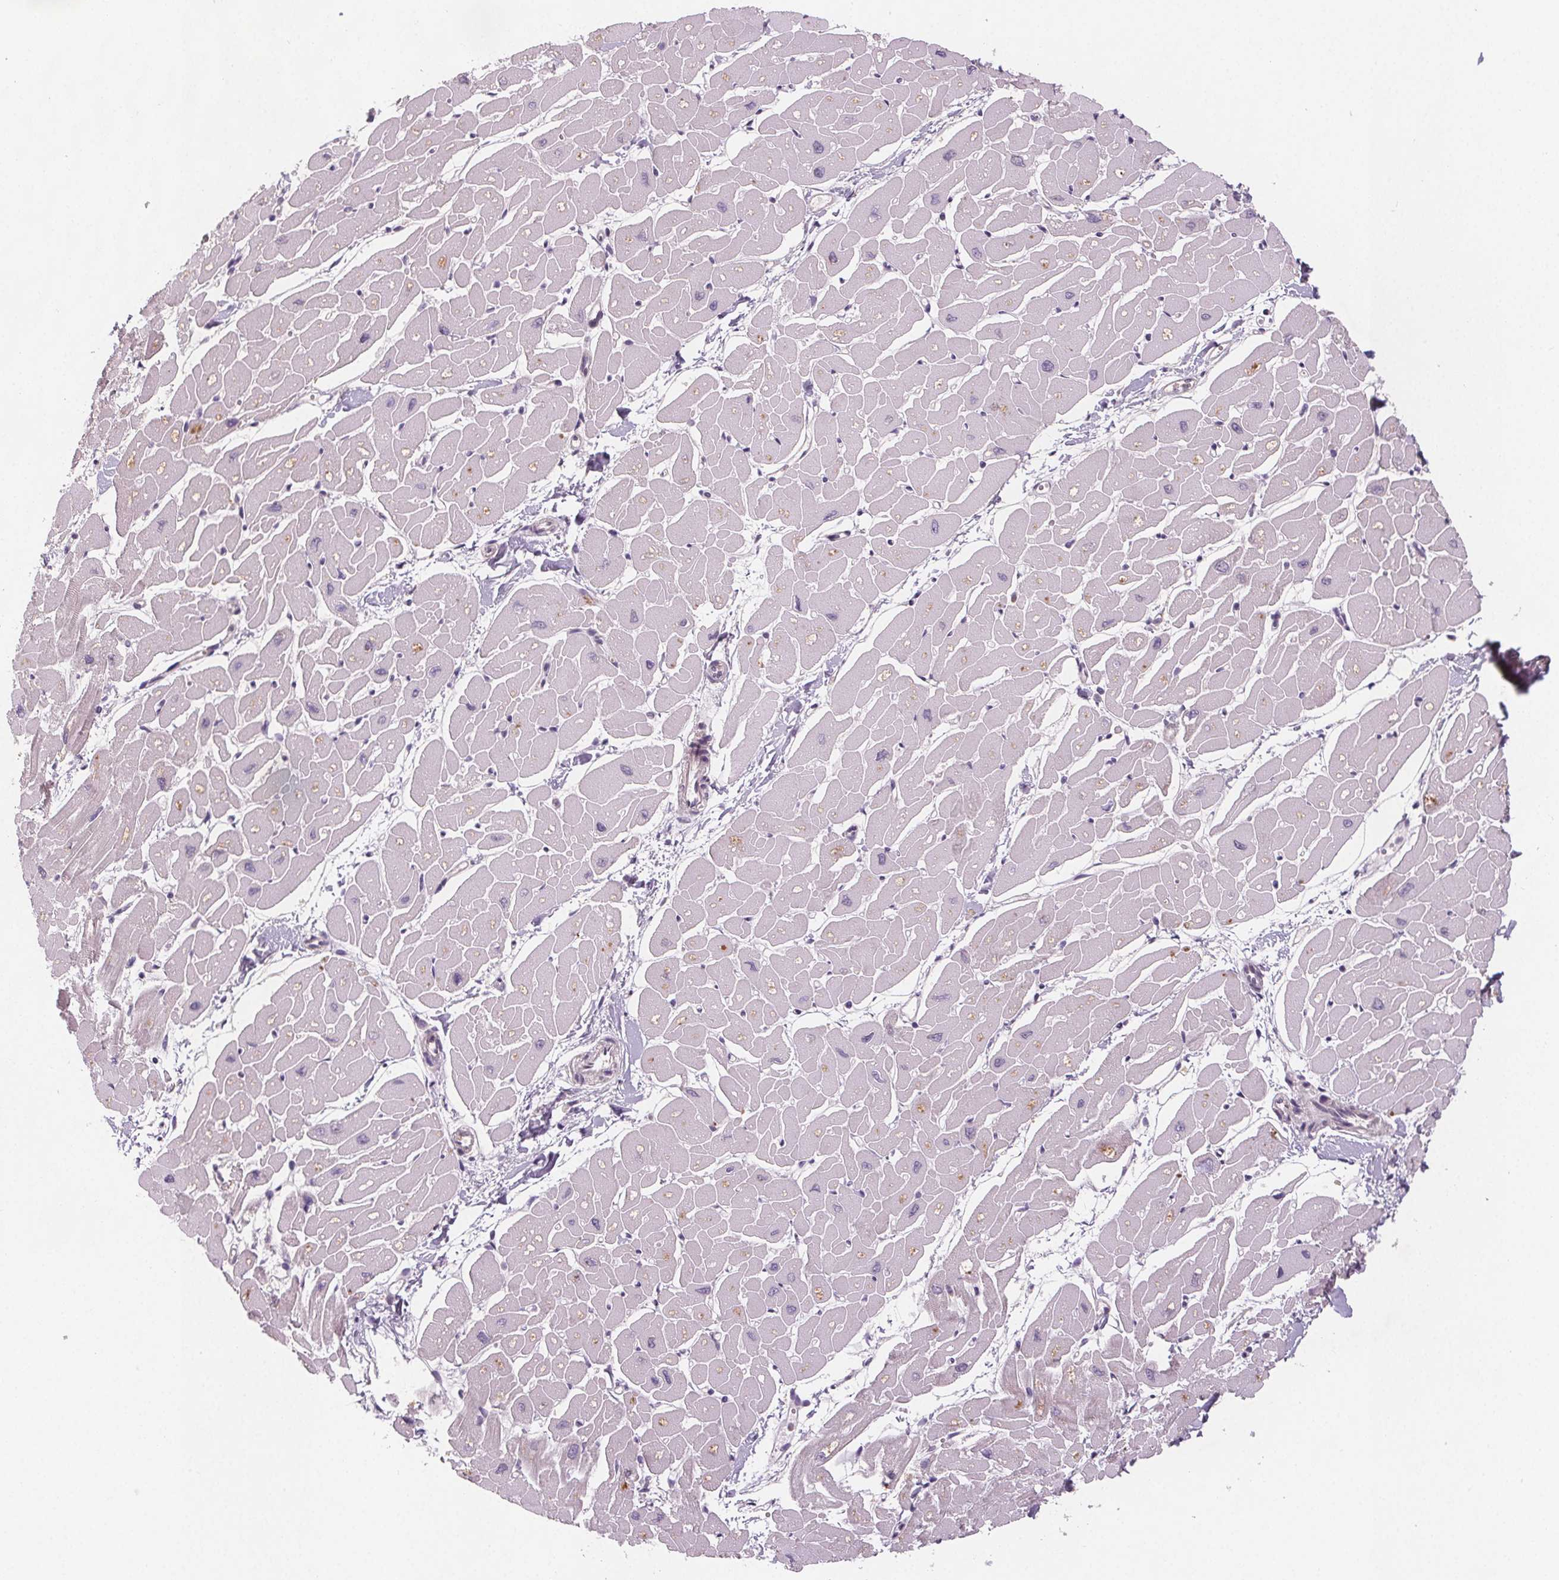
{"staining": {"intensity": "negative", "quantity": "none", "location": "none"}, "tissue": "heart muscle", "cell_type": "Cardiomyocytes", "image_type": "normal", "snomed": [{"axis": "morphology", "description": "Normal tissue, NOS"}, {"axis": "topography", "description": "Heart"}], "caption": "This is an IHC photomicrograph of benign human heart muscle. There is no staining in cardiomyocytes.", "gene": "TMEM80", "patient": {"sex": "male", "age": 57}}